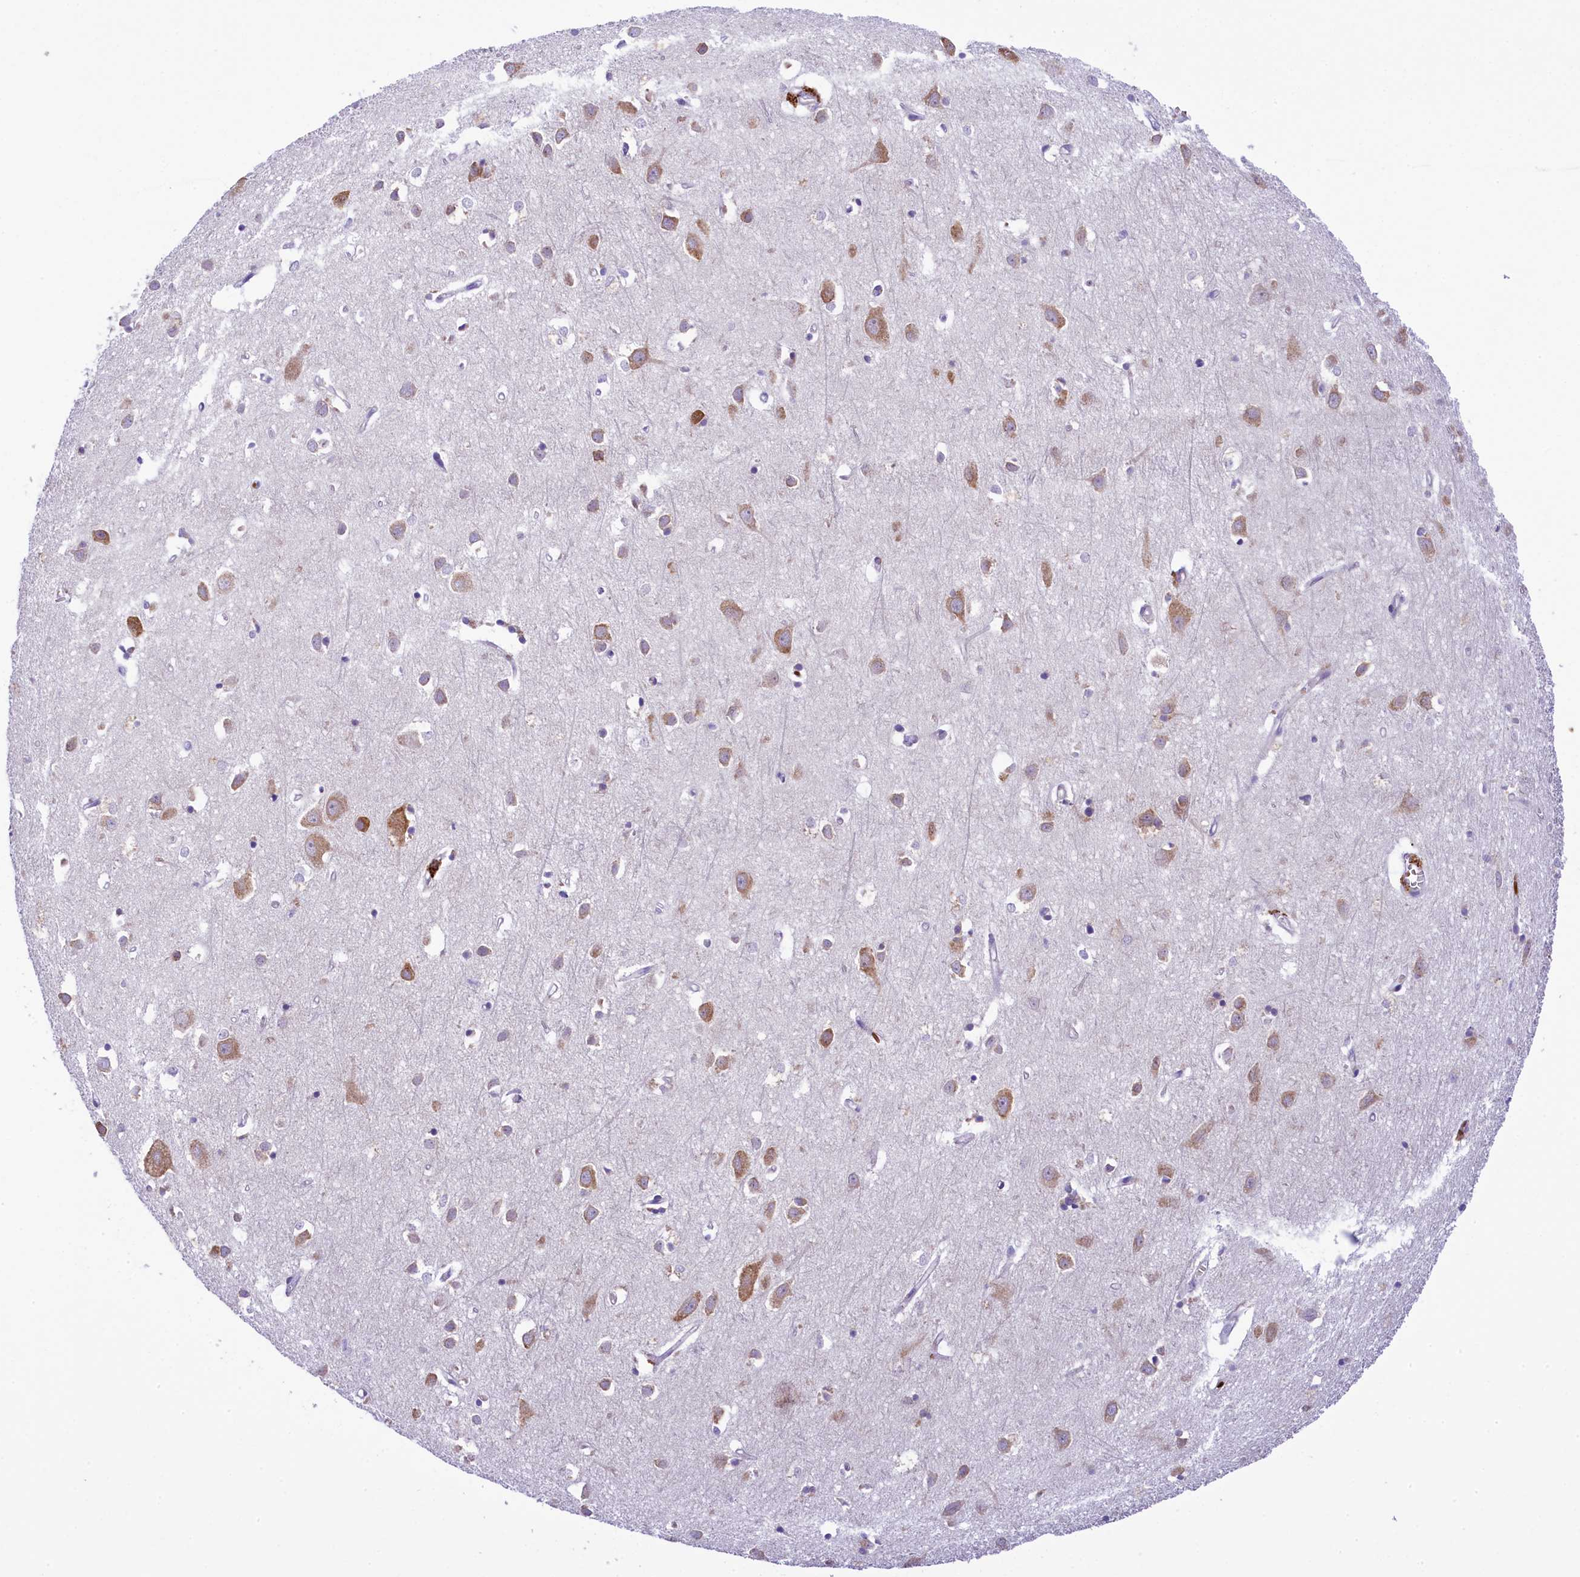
{"staining": {"intensity": "weak", "quantity": ">75%", "location": "cytoplasmic/membranous"}, "tissue": "cerebral cortex", "cell_type": "Endothelial cells", "image_type": "normal", "snomed": [{"axis": "morphology", "description": "Normal tissue, NOS"}, {"axis": "topography", "description": "Cerebral cortex"}], "caption": "A high-resolution photomicrograph shows immunohistochemistry staining of unremarkable cerebral cortex, which displays weak cytoplasmic/membranous staining in about >75% of endothelial cells.", "gene": "LARP4", "patient": {"sex": "female", "age": 64}}